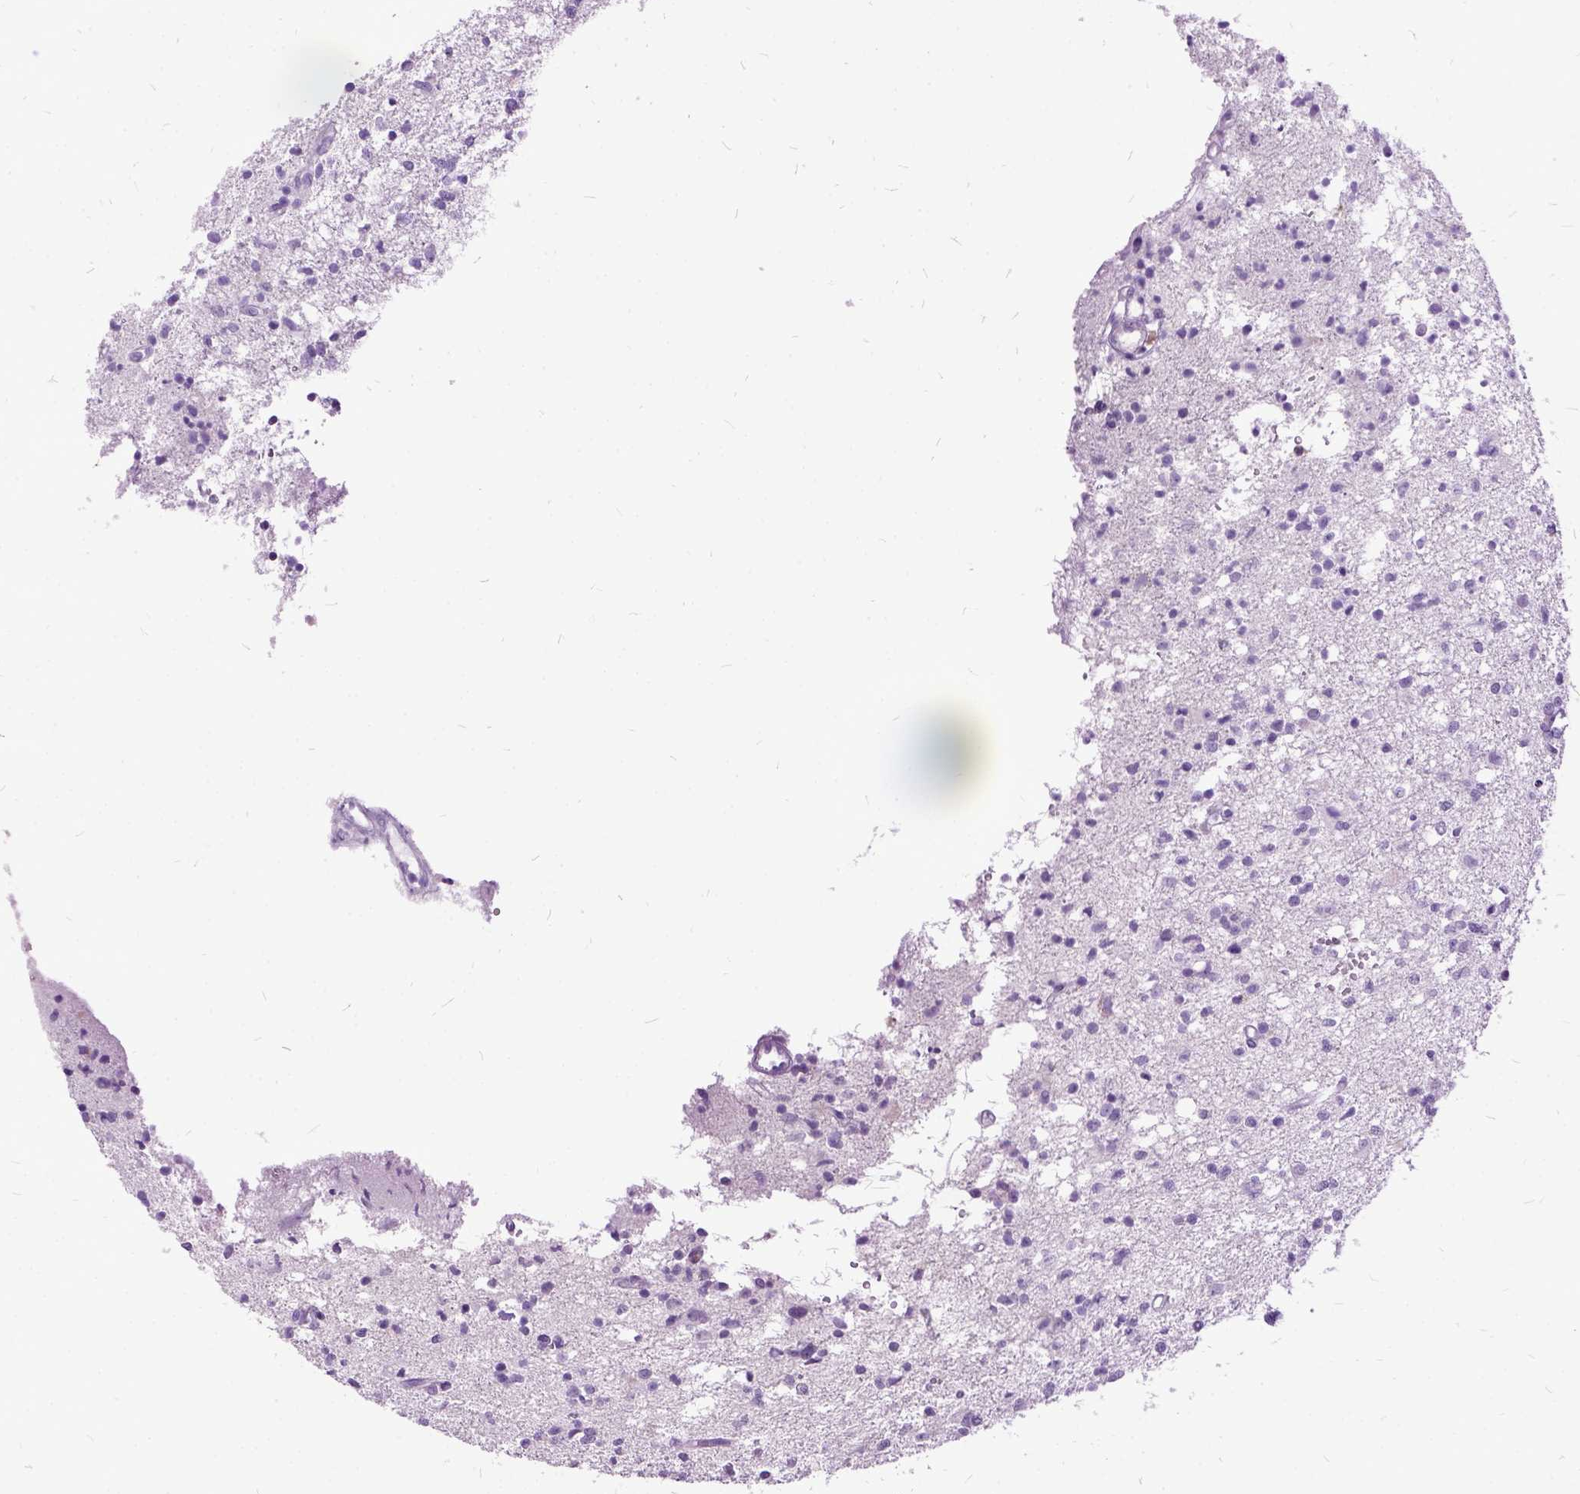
{"staining": {"intensity": "negative", "quantity": "none", "location": "none"}, "tissue": "glioma", "cell_type": "Tumor cells", "image_type": "cancer", "snomed": [{"axis": "morphology", "description": "Glioma, malignant, Low grade"}, {"axis": "topography", "description": "Brain"}], "caption": "DAB immunohistochemical staining of malignant low-grade glioma demonstrates no significant positivity in tumor cells. The staining was performed using DAB (3,3'-diaminobenzidine) to visualize the protein expression in brown, while the nuclei were stained in blue with hematoxylin (Magnification: 20x).", "gene": "MME", "patient": {"sex": "male", "age": 64}}